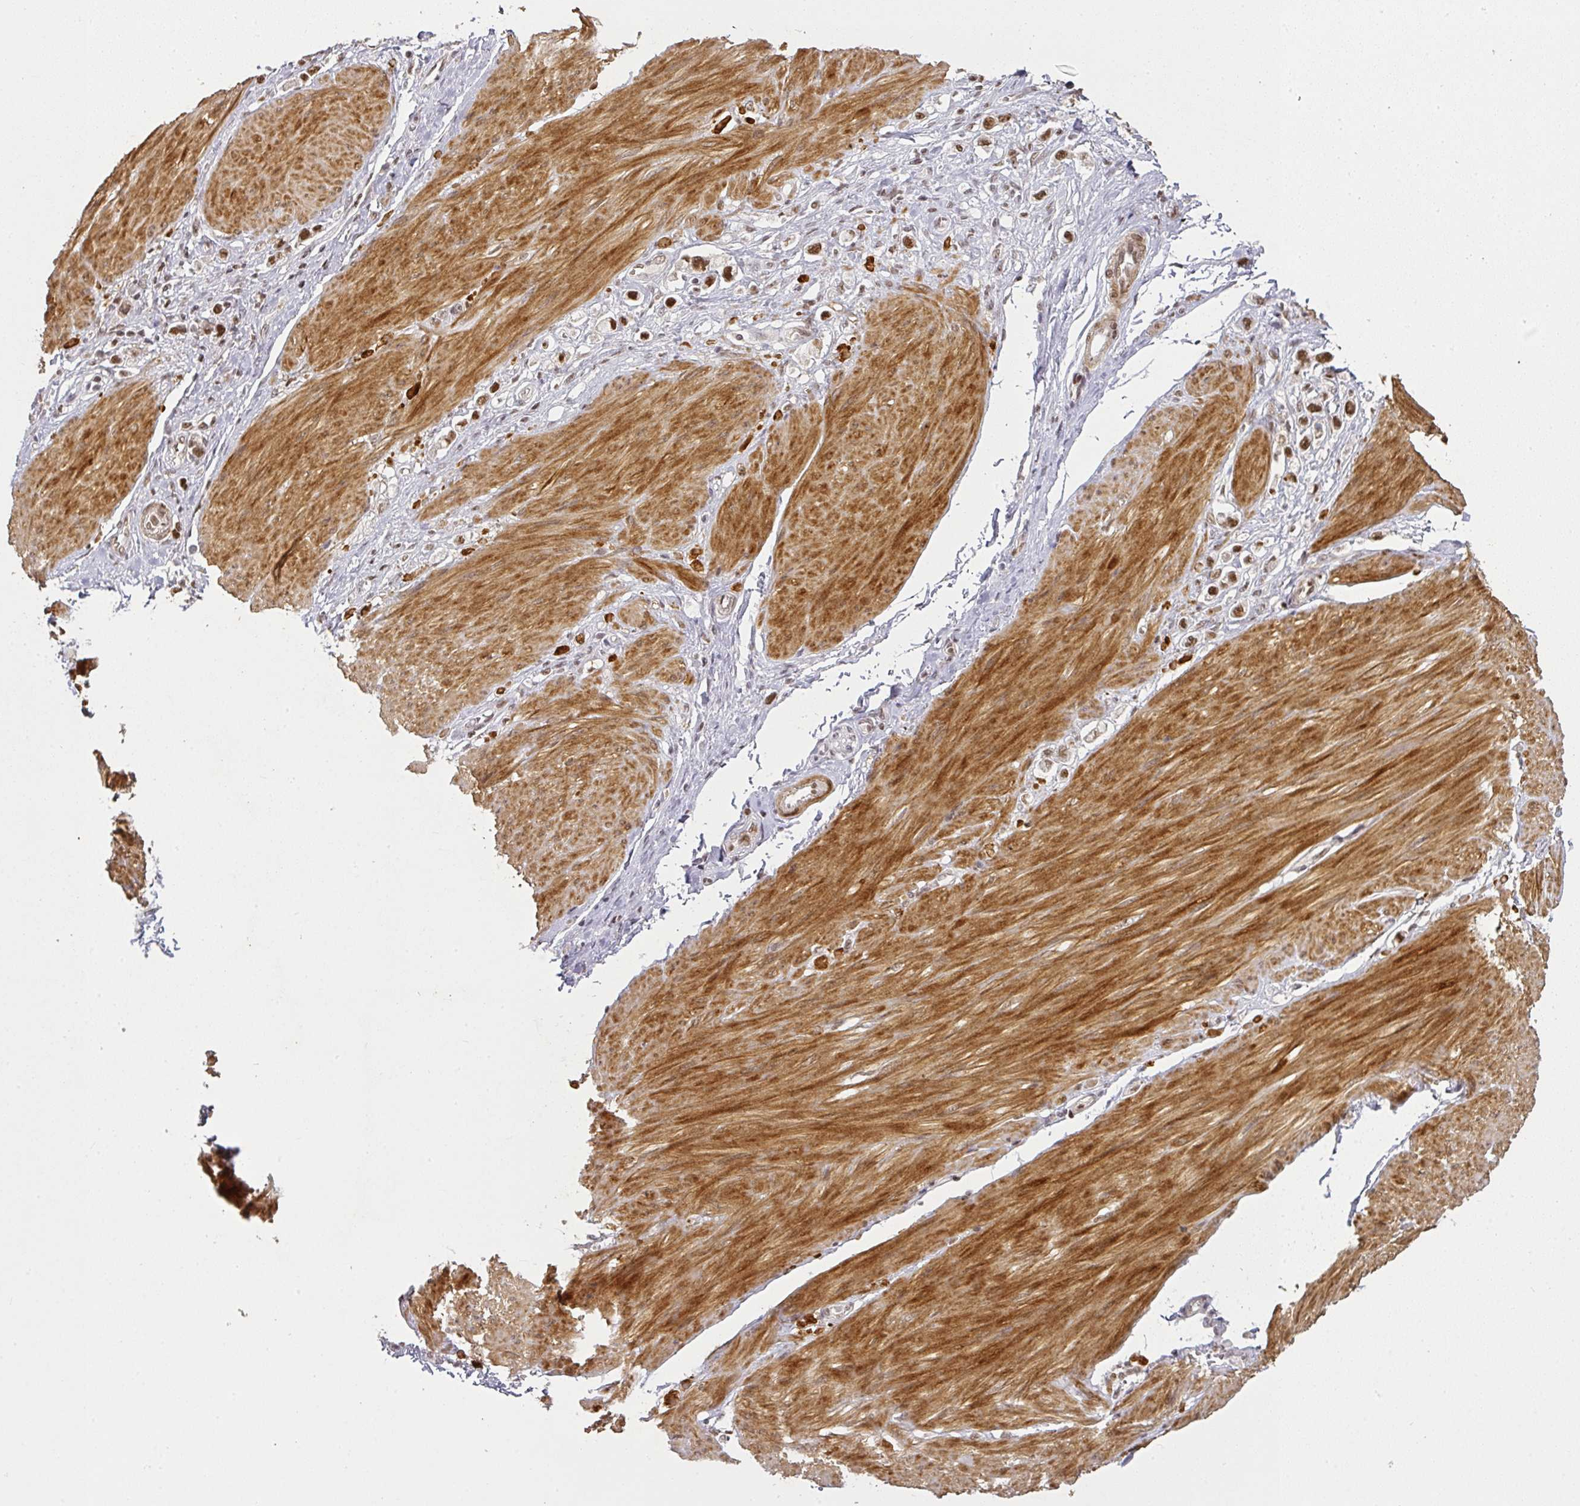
{"staining": {"intensity": "moderate", "quantity": ">75%", "location": "nuclear"}, "tissue": "stomach cancer", "cell_type": "Tumor cells", "image_type": "cancer", "snomed": [{"axis": "morphology", "description": "Adenocarcinoma, NOS"}, {"axis": "topography", "description": "Stomach"}], "caption": "Immunohistochemistry (DAB) staining of stomach cancer reveals moderate nuclear protein positivity in approximately >75% of tumor cells.", "gene": "GPRIN2", "patient": {"sex": "female", "age": 65}}